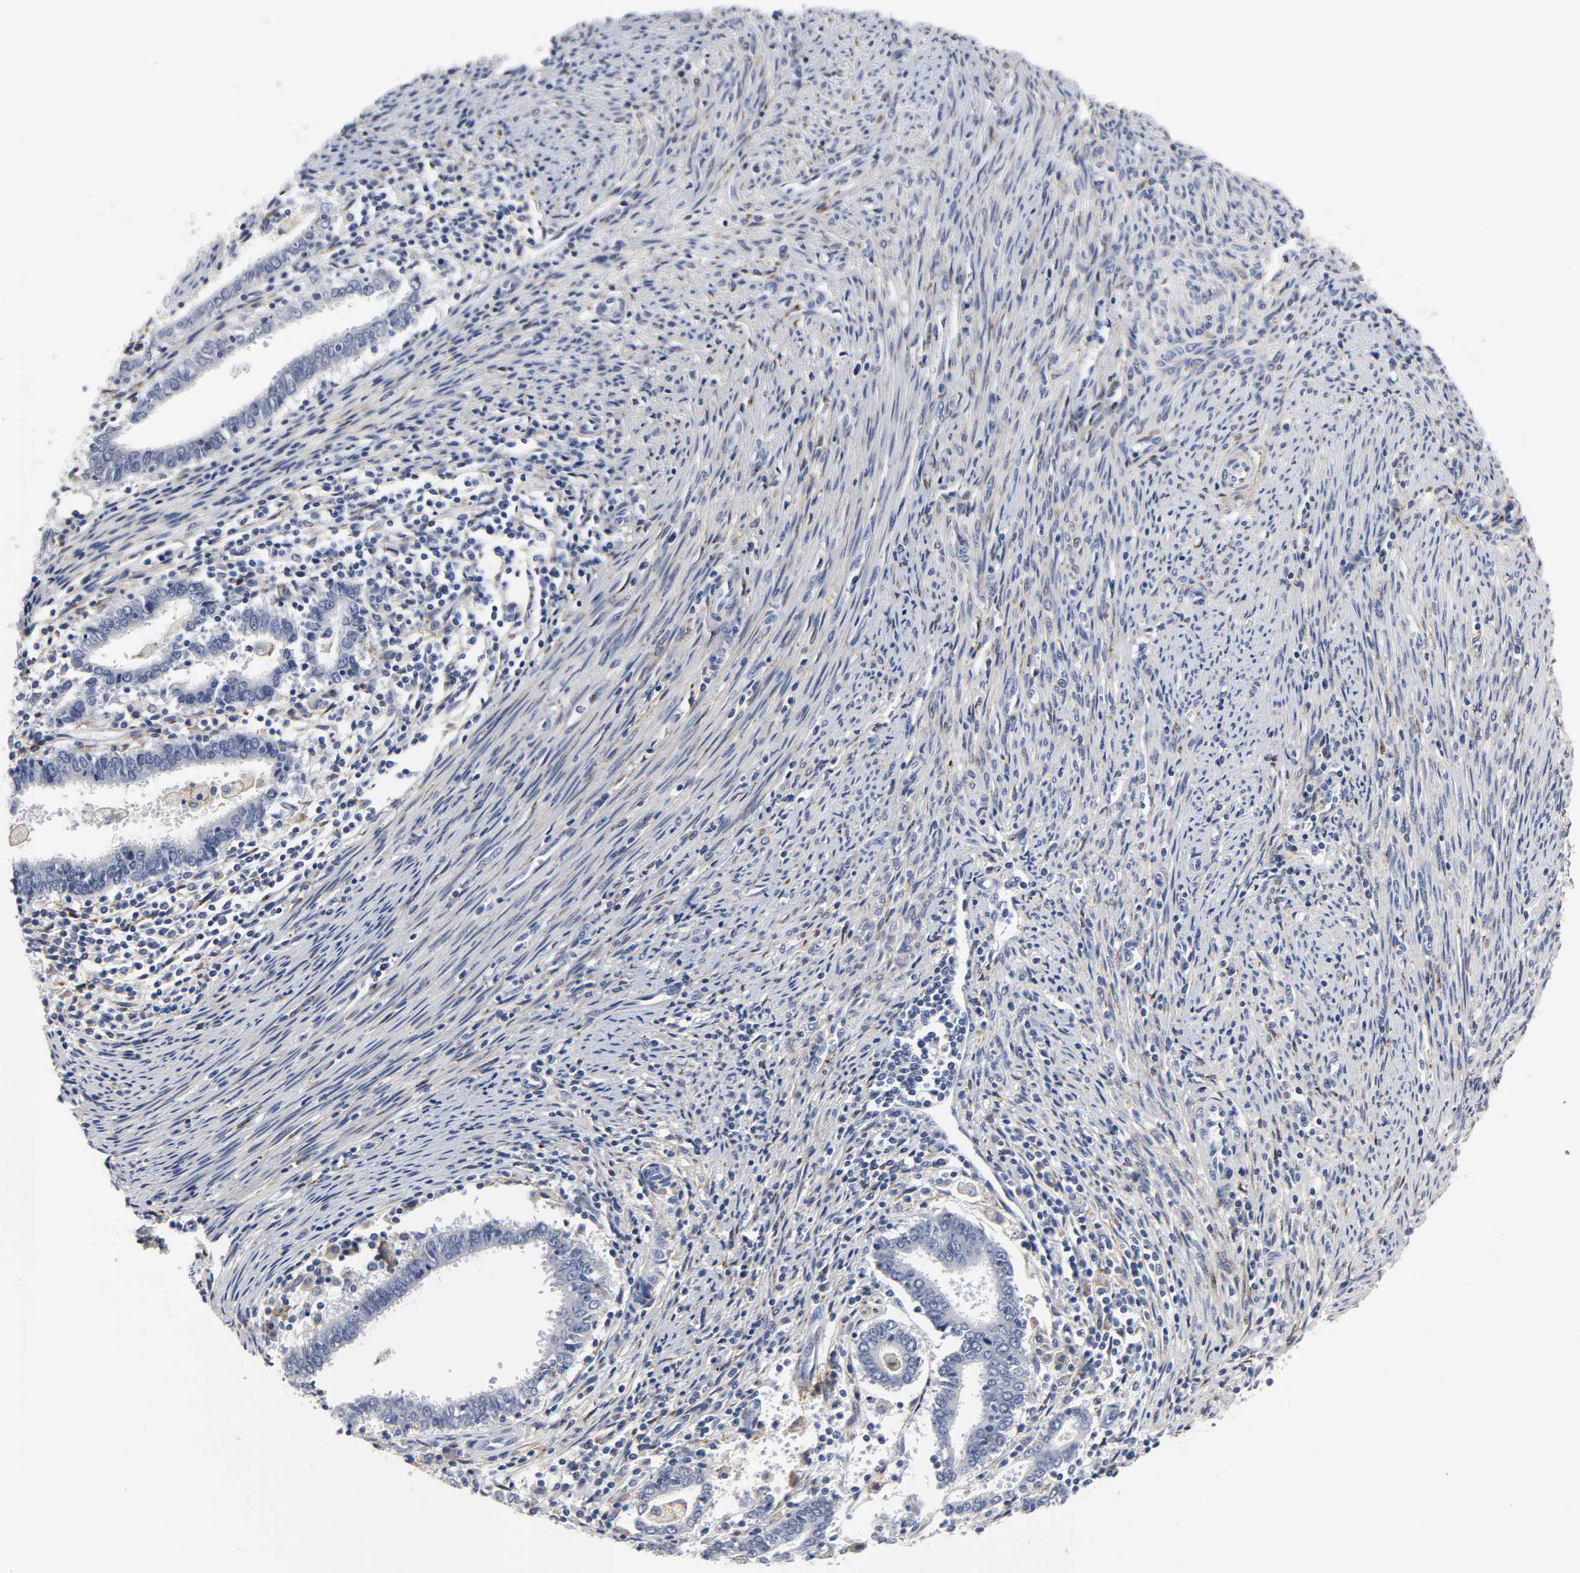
{"staining": {"intensity": "negative", "quantity": "none", "location": "none"}, "tissue": "endometrial cancer", "cell_type": "Tumor cells", "image_type": "cancer", "snomed": [{"axis": "morphology", "description": "Adenocarcinoma, NOS"}, {"axis": "topography", "description": "Uterus"}], "caption": "The immunohistochemistry (IHC) micrograph has no significant expression in tumor cells of endometrial cancer (adenocarcinoma) tissue.", "gene": "LRP1", "patient": {"sex": "female", "age": 83}}